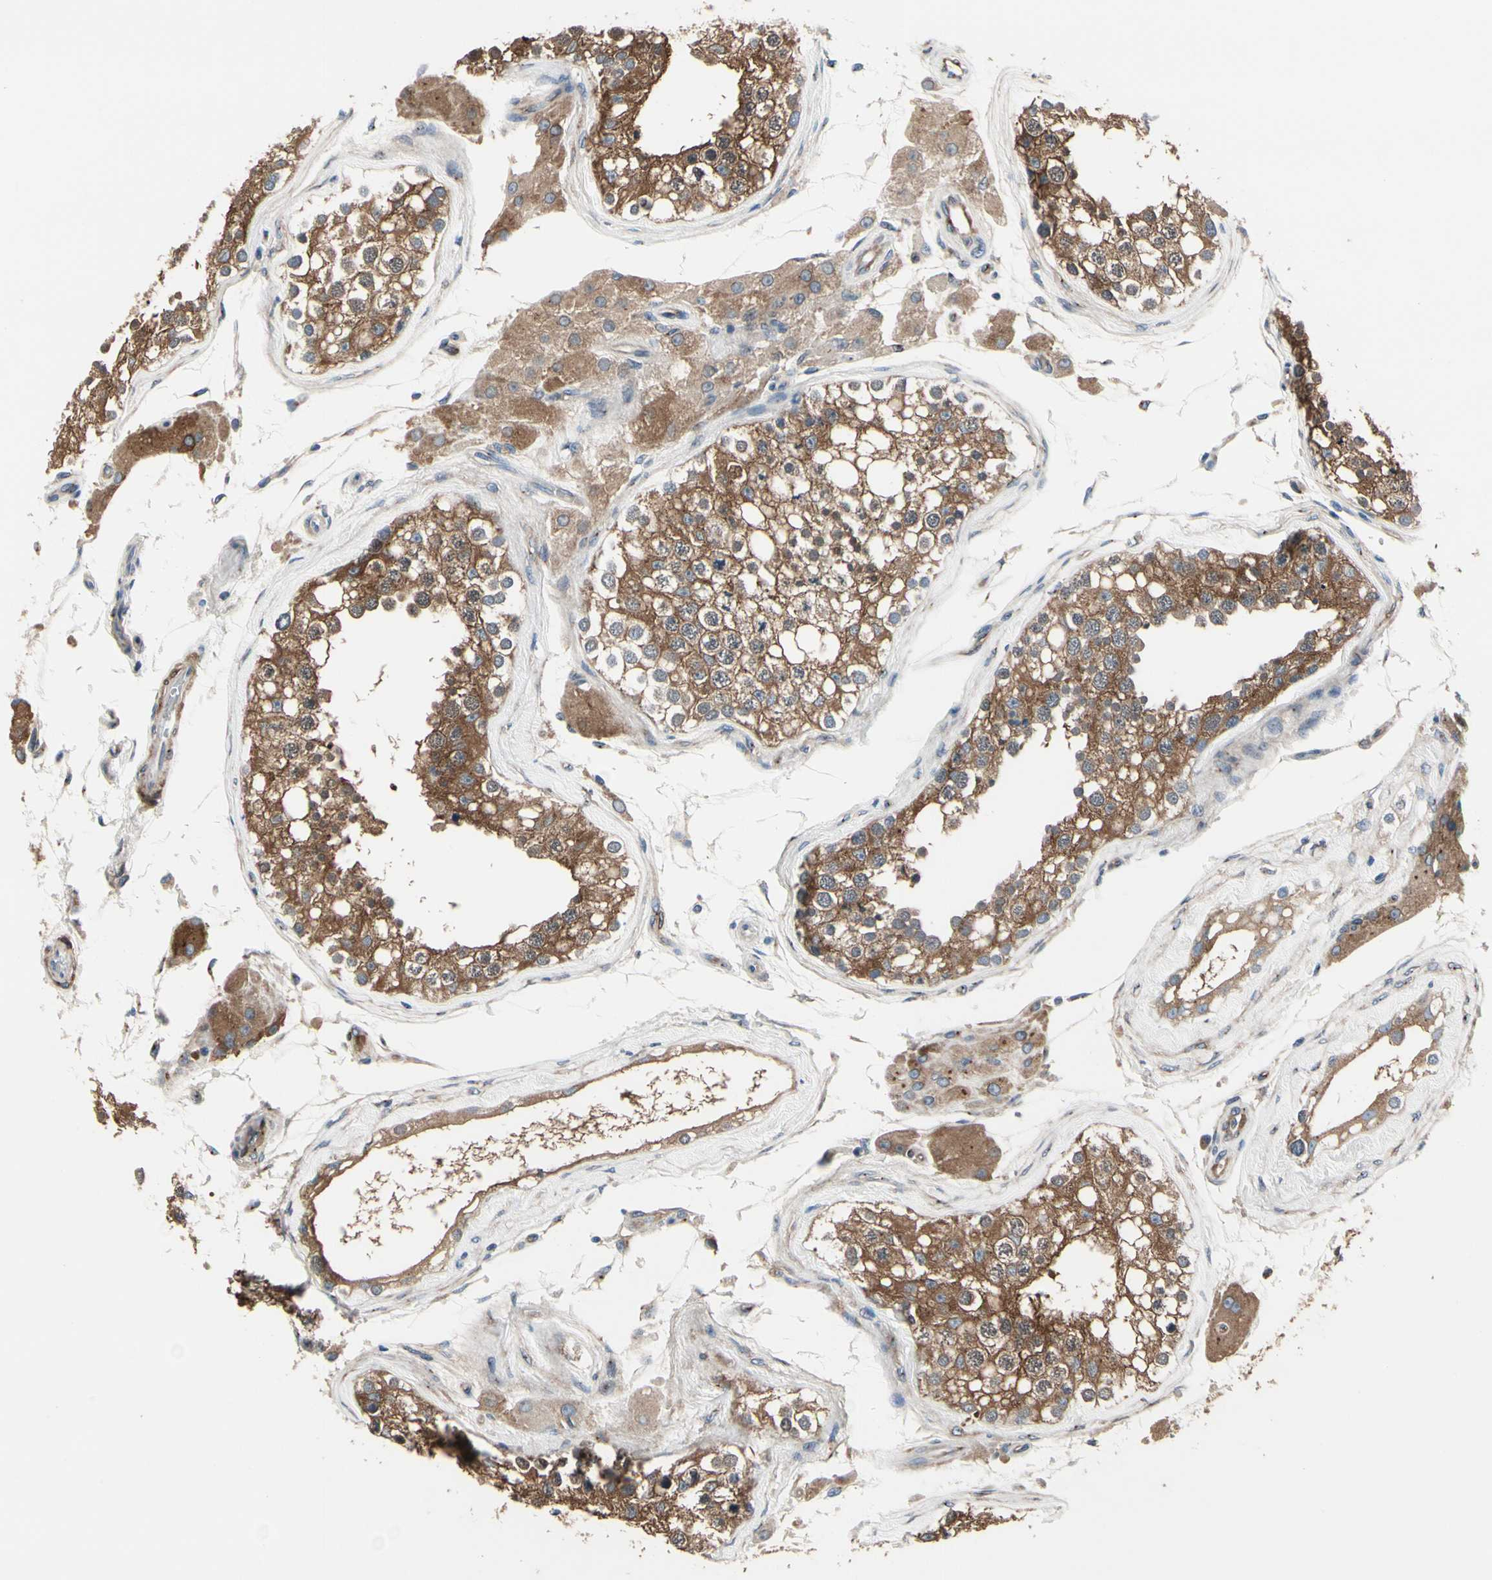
{"staining": {"intensity": "strong", "quantity": ">75%", "location": "cytoplasmic/membranous"}, "tissue": "testis", "cell_type": "Cells in seminiferous ducts", "image_type": "normal", "snomed": [{"axis": "morphology", "description": "Normal tissue, NOS"}, {"axis": "topography", "description": "Testis"}], "caption": "Approximately >75% of cells in seminiferous ducts in normal human testis show strong cytoplasmic/membranous protein expression as visualized by brown immunohistochemical staining.", "gene": "PRKAR2B", "patient": {"sex": "male", "age": 68}}